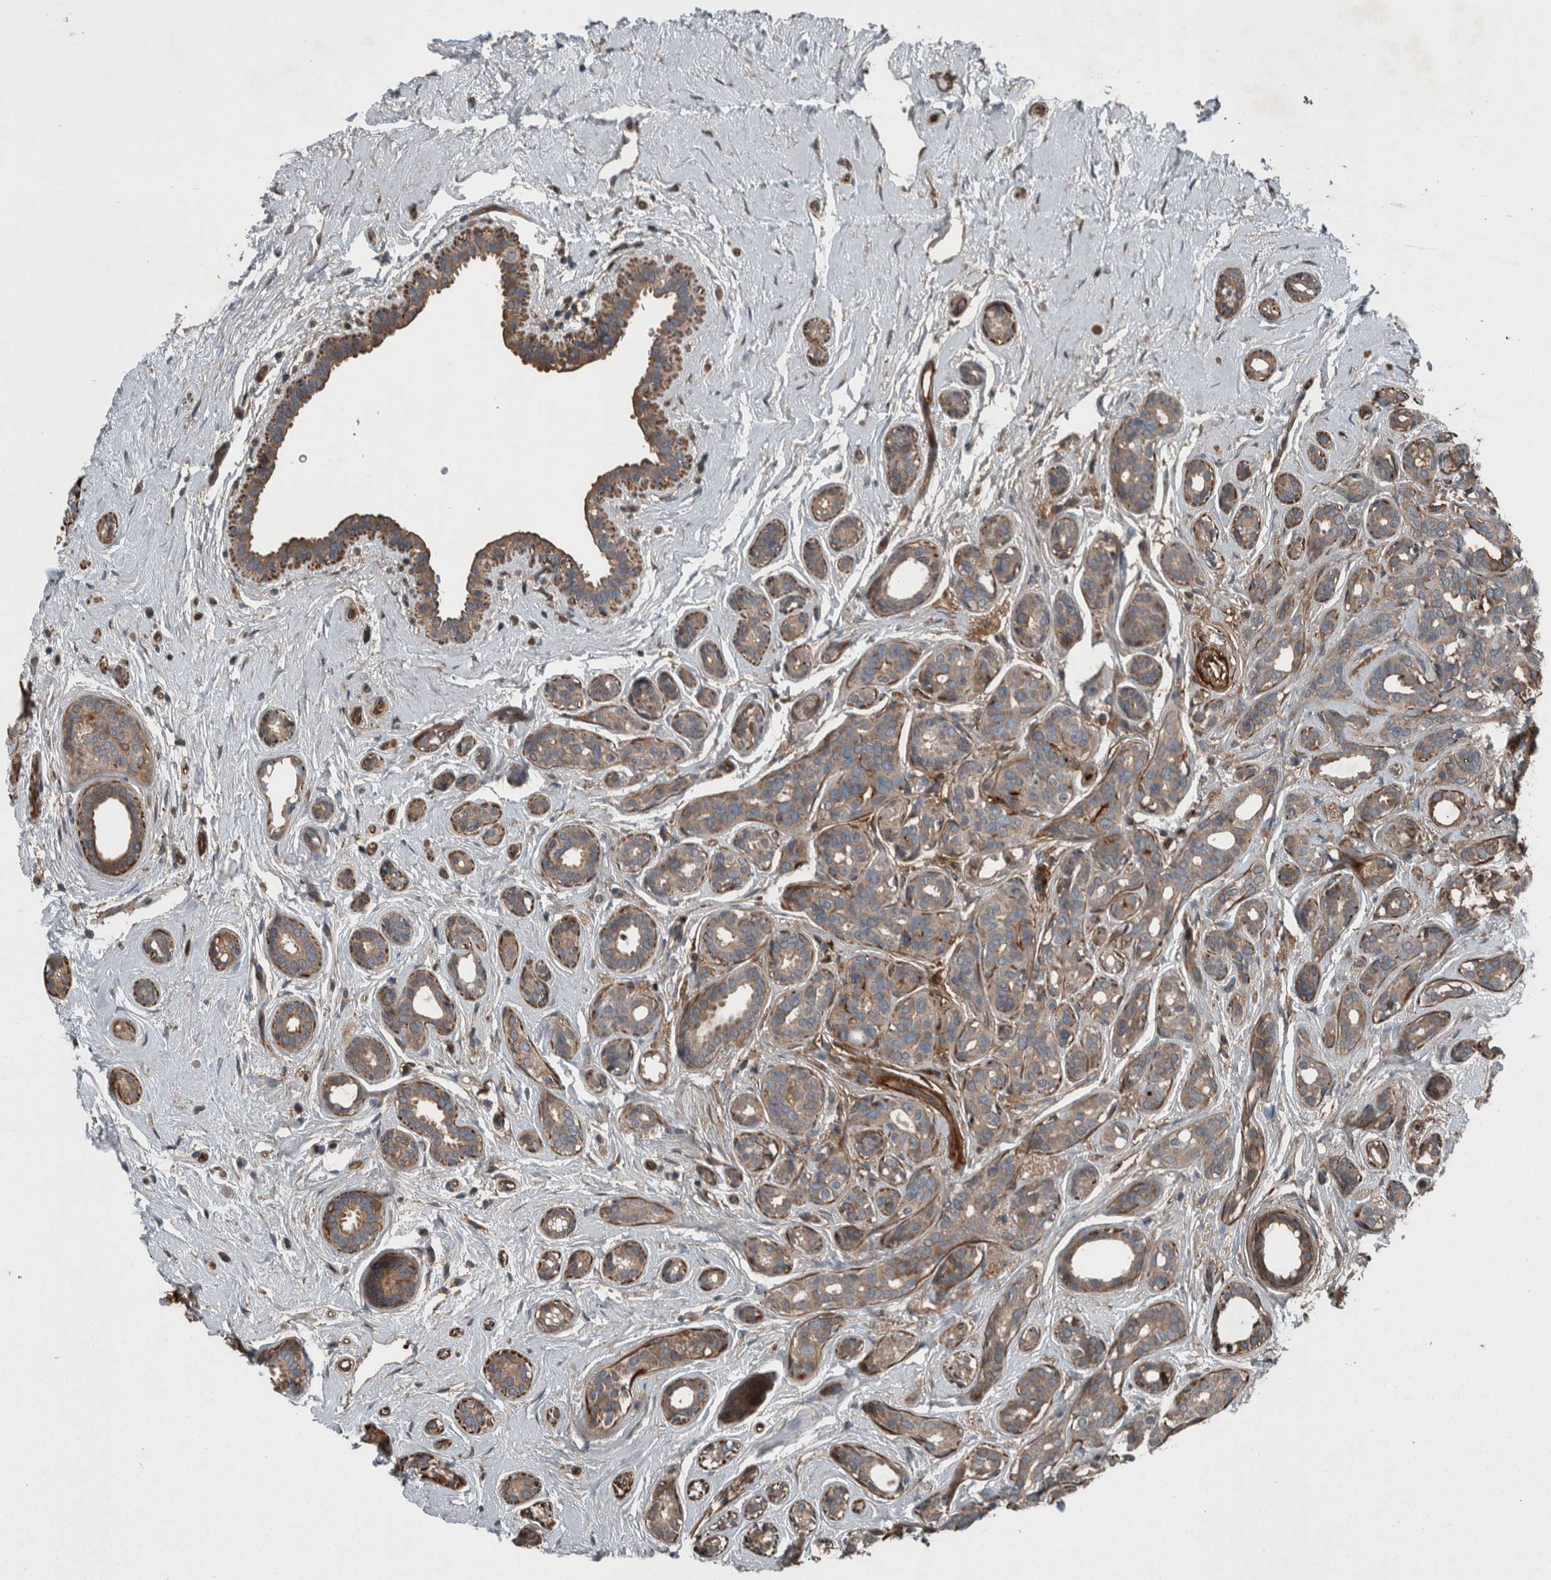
{"staining": {"intensity": "moderate", "quantity": ">75%", "location": "cytoplasmic/membranous"}, "tissue": "breast cancer", "cell_type": "Tumor cells", "image_type": "cancer", "snomed": [{"axis": "morphology", "description": "Duct carcinoma"}, {"axis": "topography", "description": "Breast"}], "caption": "Breast invasive ductal carcinoma tissue exhibits moderate cytoplasmic/membranous positivity in approximately >75% of tumor cells, visualized by immunohistochemistry.", "gene": "EXOC8", "patient": {"sex": "female", "age": 55}}